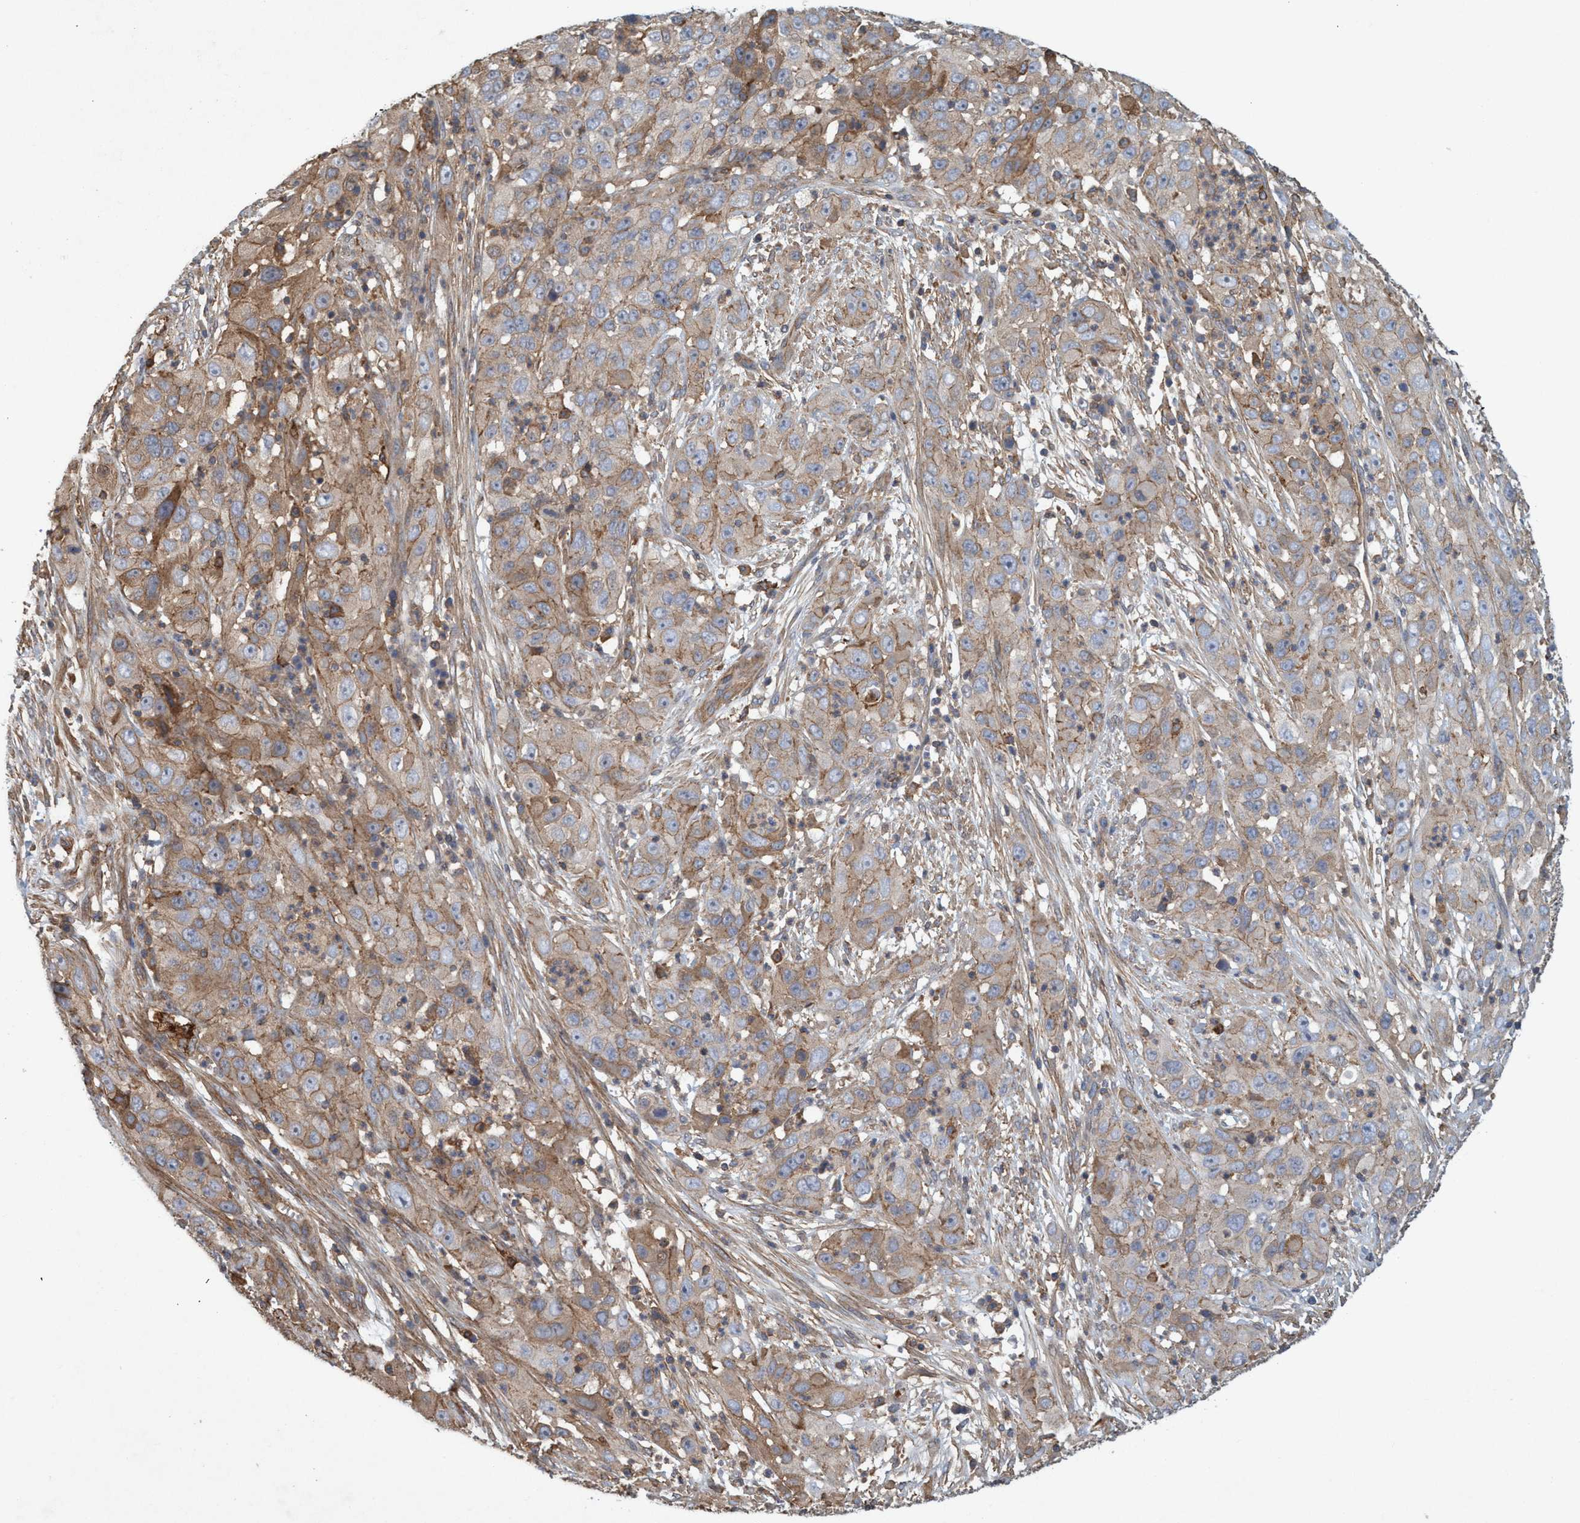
{"staining": {"intensity": "moderate", "quantity": ">75%", "location": "cytoplasmic/membranous"}, "tissue": "cervical cancer", "cell_type": "Tumor cells", "image_type": "cancer", "snomed": [{"axis": "morphology", "description": "Squamous cell carcinoma, NOS"}, {"axis": "topography", "description": "Cervix"}], "caption": "This photomicrograph exhibits IHC staining of human squamous cell carcinoma (cervical), with medium moderate cytoplasmic/membranous positivity in about >75% of tumor cells.", "gene": "SPECC1", "patient": {"sex": "female", "age": 32}}